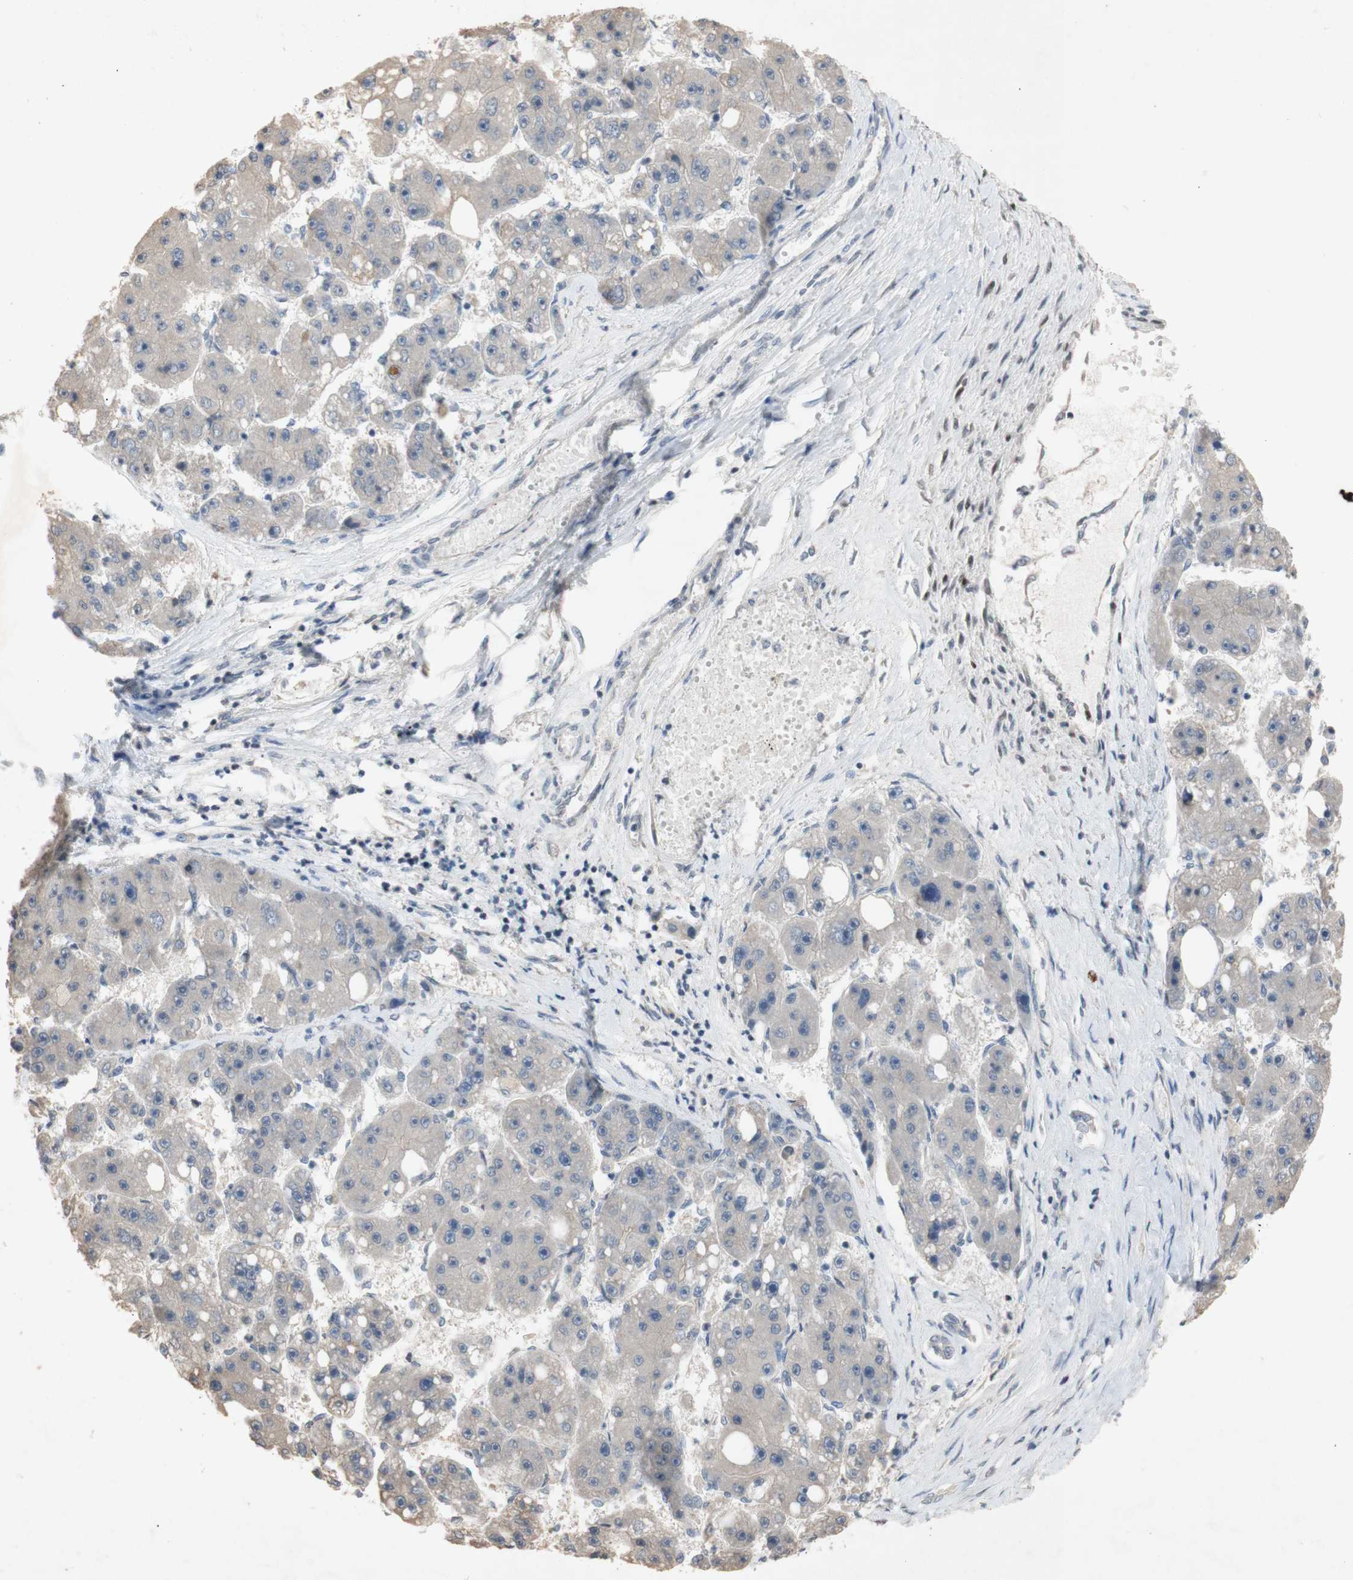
{"staining": {"intensity": "negative", "quantity": "none", "location": "none"}, "tissue": "liver cancer", "cell_type": "Tumor cells", "image_type": "cancer", "snomed": [{"axis": "morphology", "description": "Carcinoma, Hepatocellular, NOS"}, {"axis": "topography", "description": "Liver"}], "caption": "This is a histopathology image of immunohistochemistry staining of liver cancer, which shows no positivity in tumor cells. (DAB immunohistochemistry visualized using brightfield microscopy, high magnification).", "gene": "FOSB", "patient": {"sex": "female", "age": 61}}